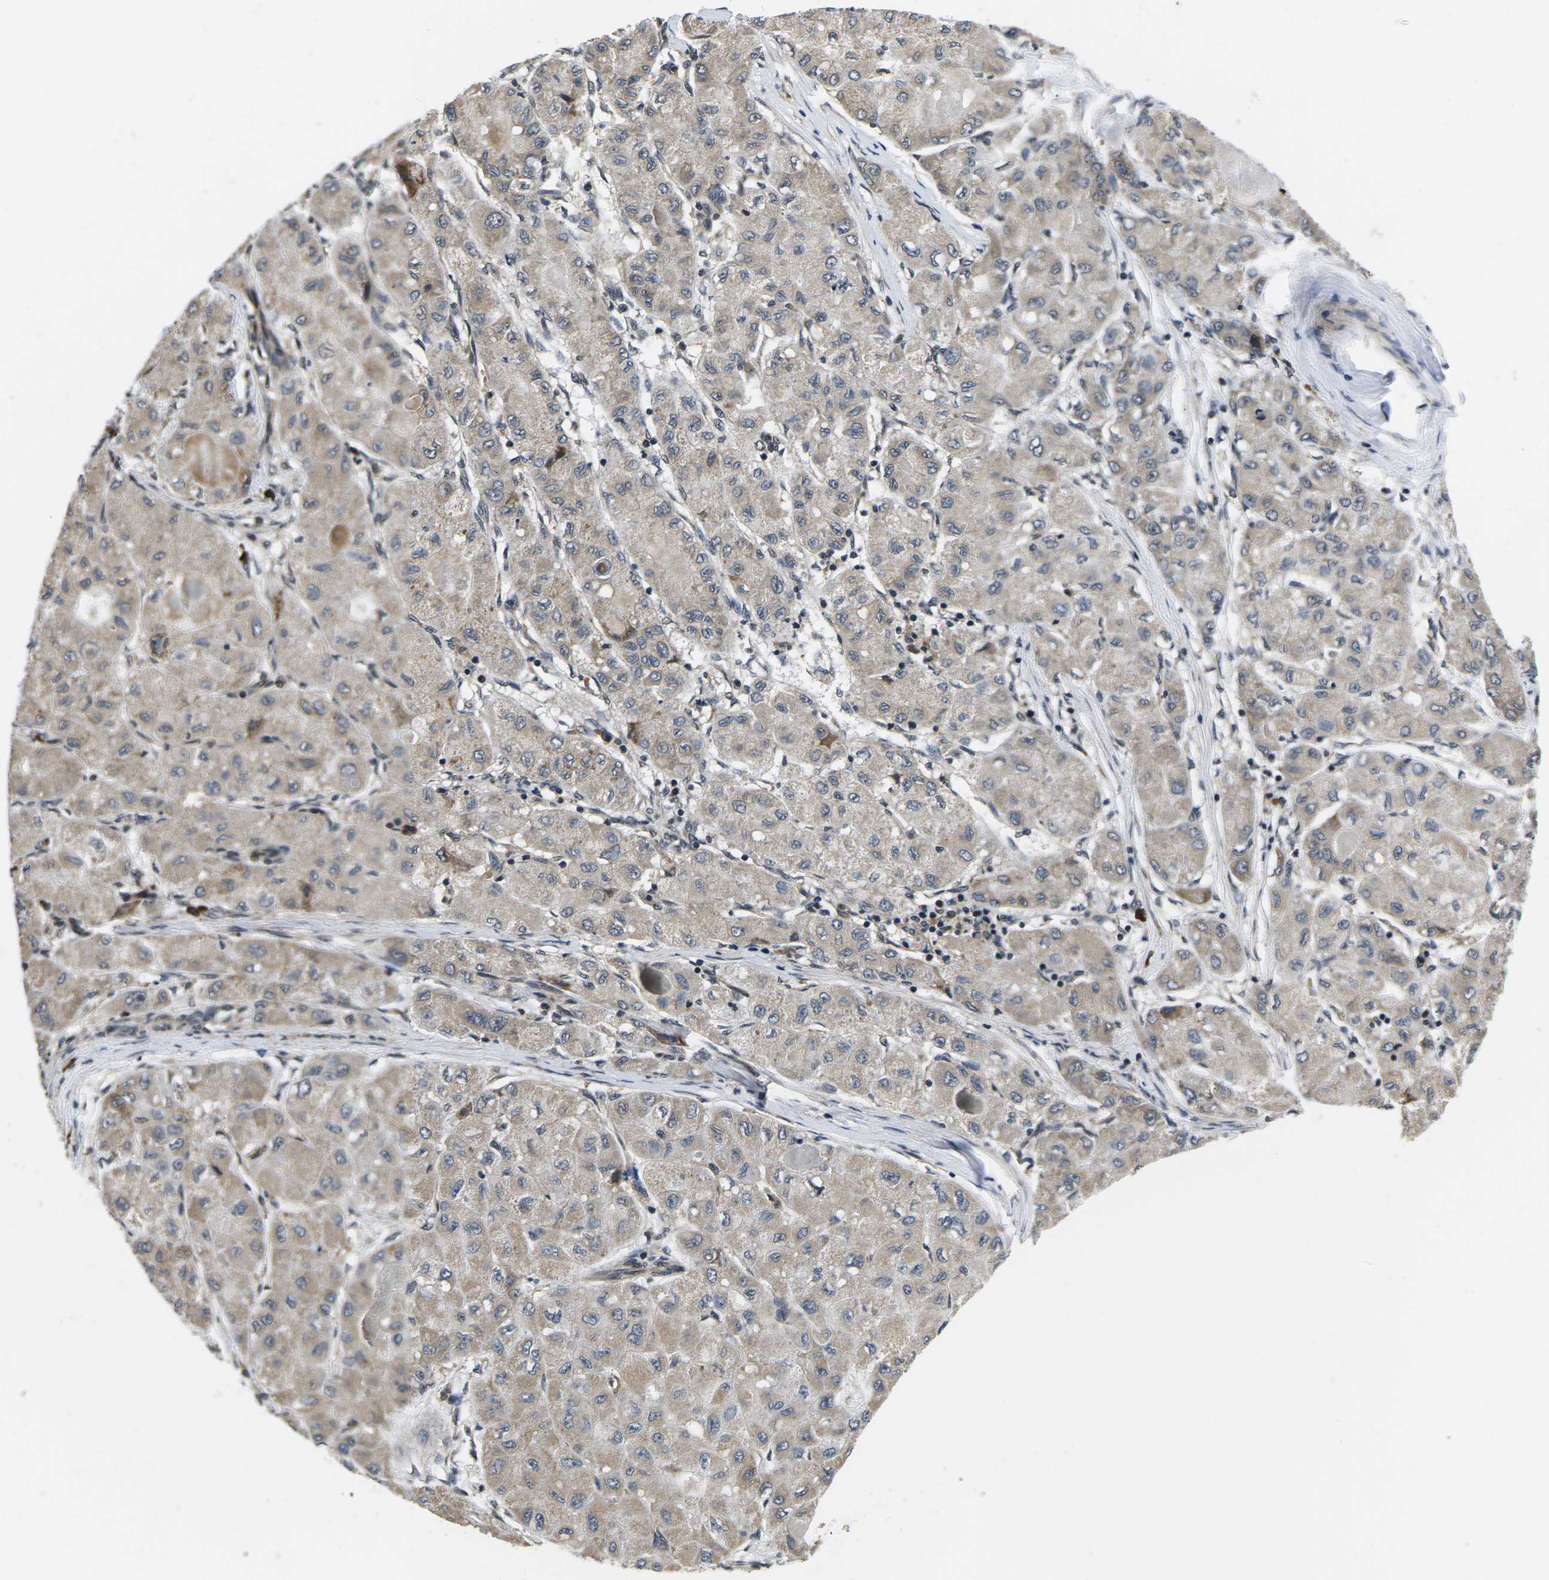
{"staining": {"intensity": "weak", "quantity": "<25%", "location": "cytoplasmic/membranous"}, "tissue": "liver cancer", "cell_type": "Tumor cells", "image_type": "cancer", "snomed": [{"axis": "morphology", "description": "Carcinoma, Hepatocellular, NOS"}, {"axis": "topography", "description": "Liver"}], "caption": "Tumor cells show no significant protein positivity in liver cancer.", "gene": "CCNE1", "patient": {"sex": "male", "age": 80}}